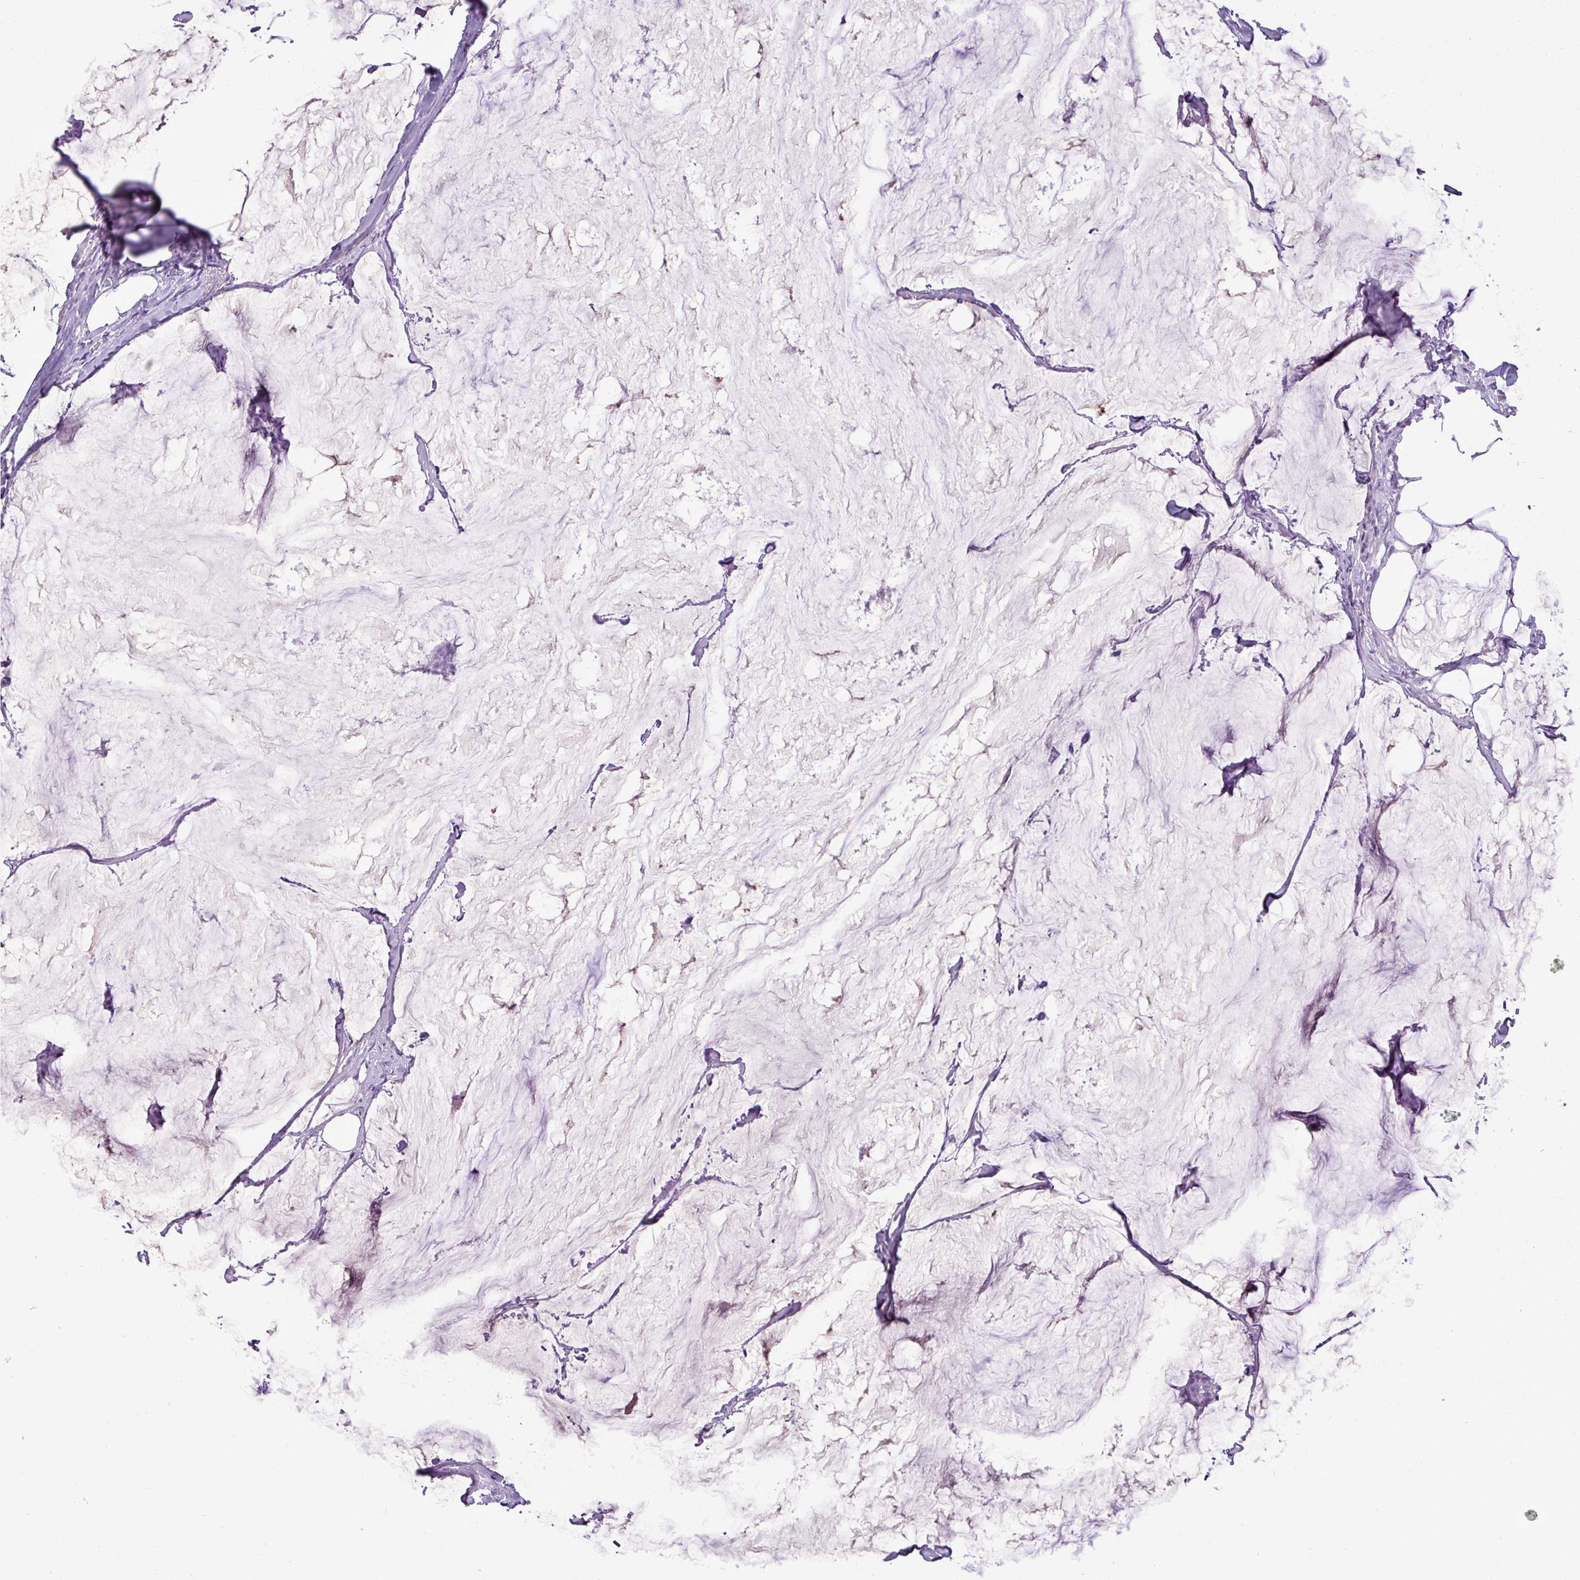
{"staining": {"intensity": "negative", "quantity": "none", "location": "none"}, "tissue": "breast cancer", "cell_type": "Tumor cells", "image_type": "cancer", "snomed": [{"axis": "morphology", "description": "Duct carcinoma"}, {"axis": "topography", "description": "Breast"}], "caption": "Immunohistochemistry of human breast cancer (infiltrating ductal carcinoma) reveals no expression in tumor cells.", "gene": "RBMXL2", "patient": {"sex": "female", "age": 93}}